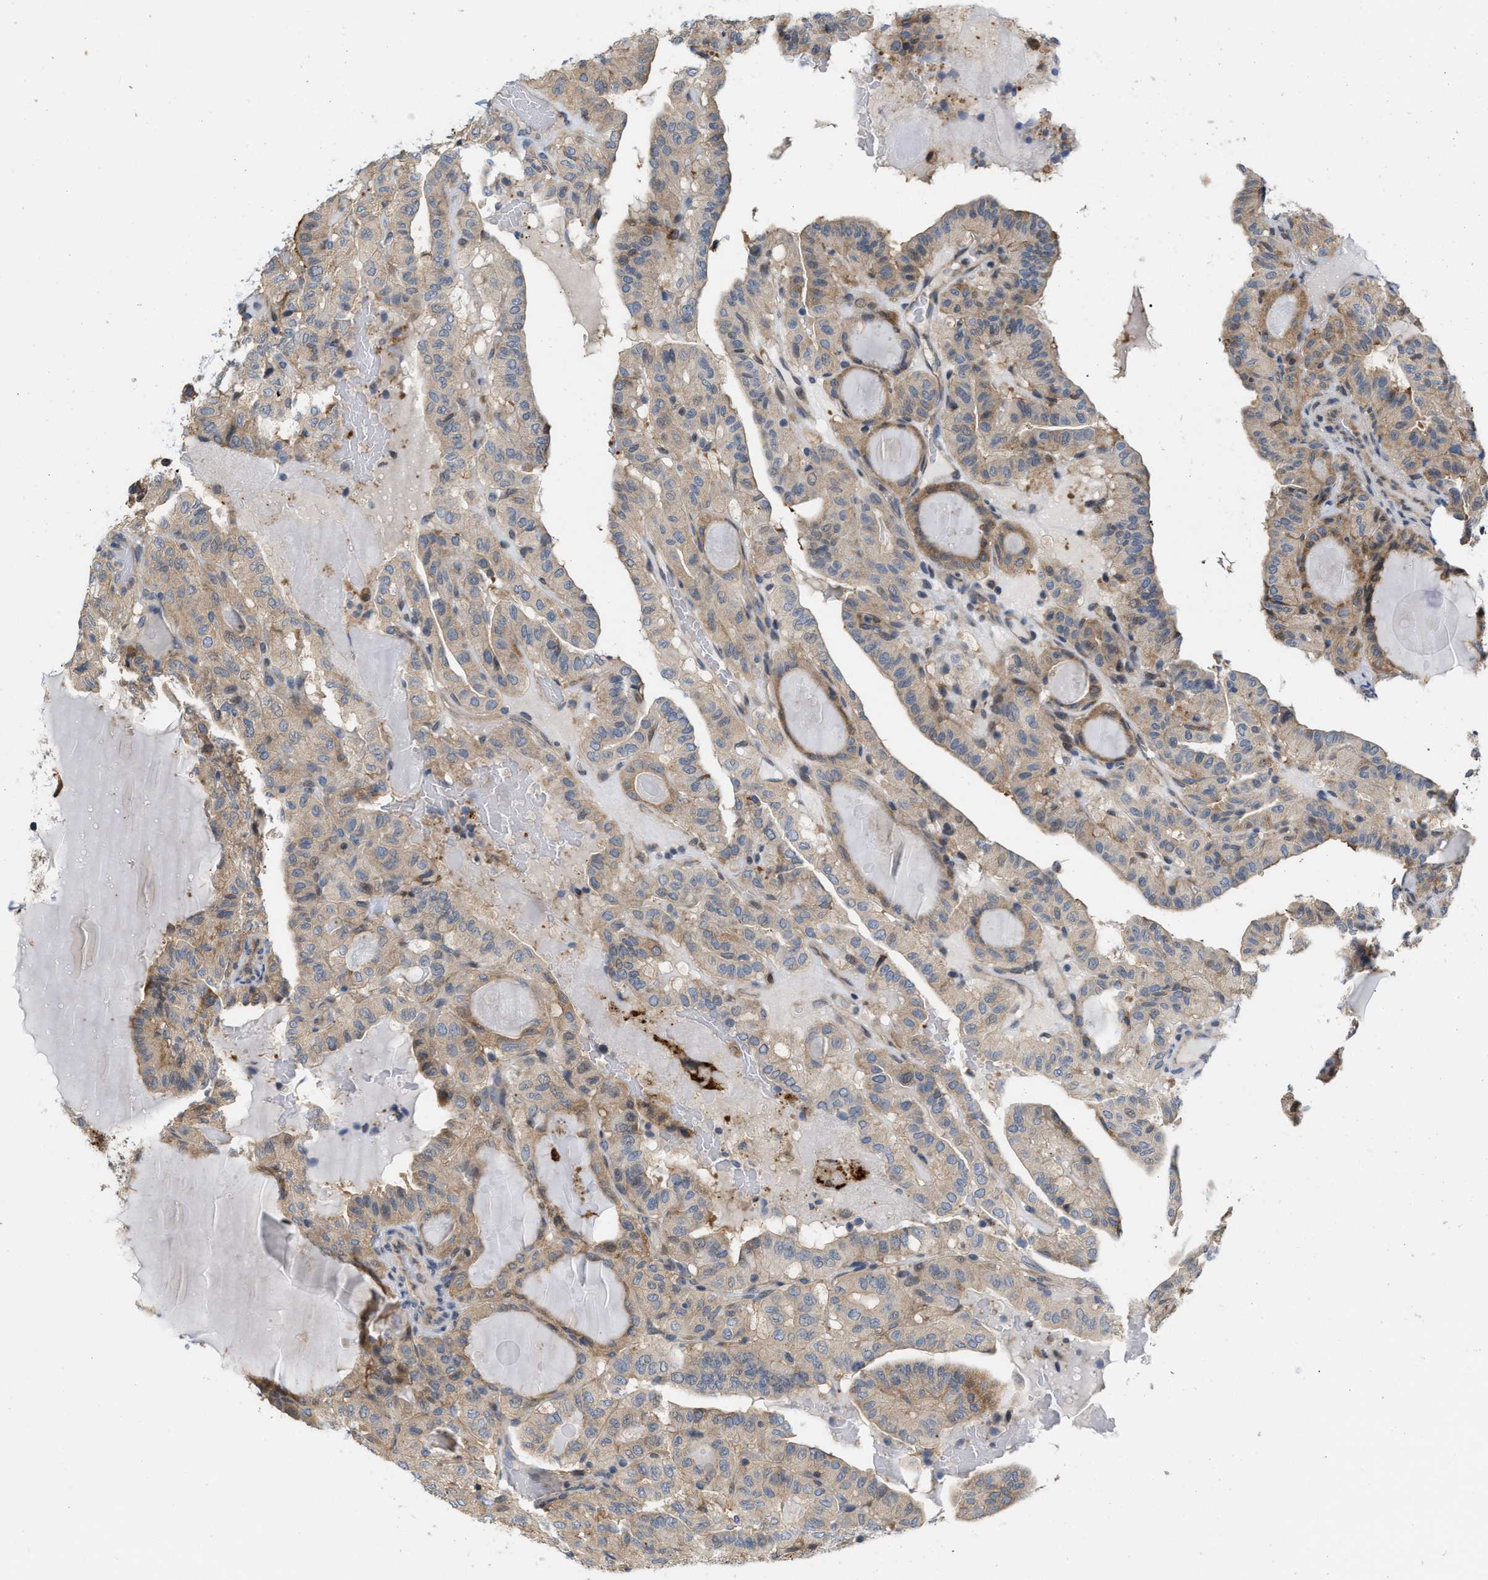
{"staining": {"intensity": "weak", "quantity": ">75%", "location": "cytoplasmic/membranous"}, "tissue": "thyroid cancer", "cell_type": "Tumor cells", "image_type": "cancer", "snomed": [{"axis": "morphology", "description": "Papillary adenocarcinoma, NOS"}, {"axis": "topography", "description": "Thyroid gland"}], "caption": "DAB (3,3'-diaminobenzidine) immunohistochemical staining of human thyroid papillary adenocarcinoma exhibits weak cytoplasmic/membranous protein positivity in about >75% of tumor cells.", "gene": "CSNK1A1", "patient": {"sex": "male", "age": 77}}